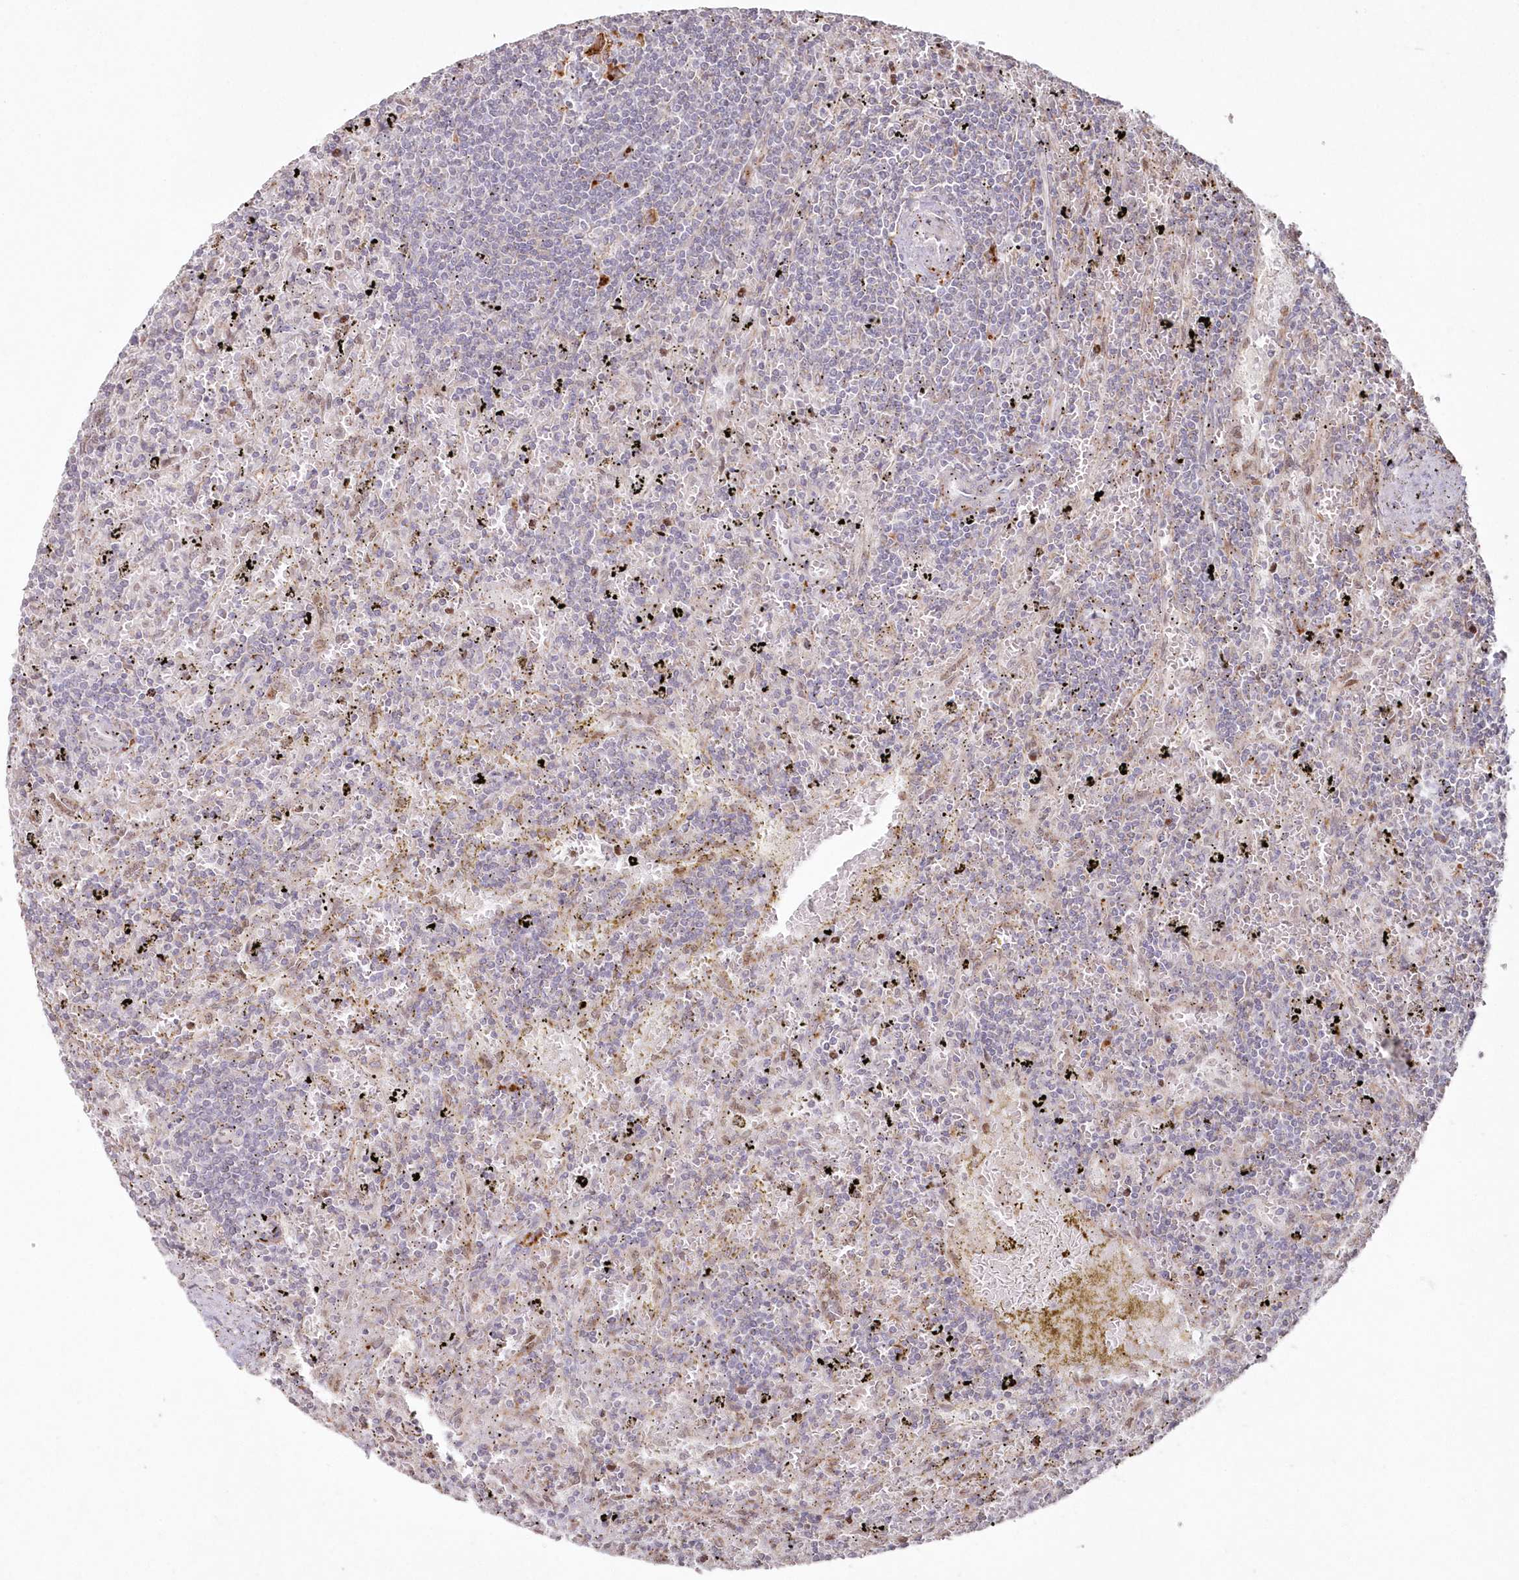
{"staining": {"intensity": "negative", "quantity": "none", "location": "none"}, "tissue": "lymphoma", "cell_type": "Tumor cells", "image_type": "cancer", "snomed": [{"axis": "morphology", "description": "Malignant lymphoma, non-Hodgkin's type, Low grade"}, {"axis": "topography", "description": "Spleen"}], "caption": "IHC image of neoplastic tissue: human lymphoma stained with DAB (3,3'-diaminobenzidine) shows no significant protein positivity in tumor cells.", "gene": "ARSB", "patient": {"sex": "male", "age": 76}}